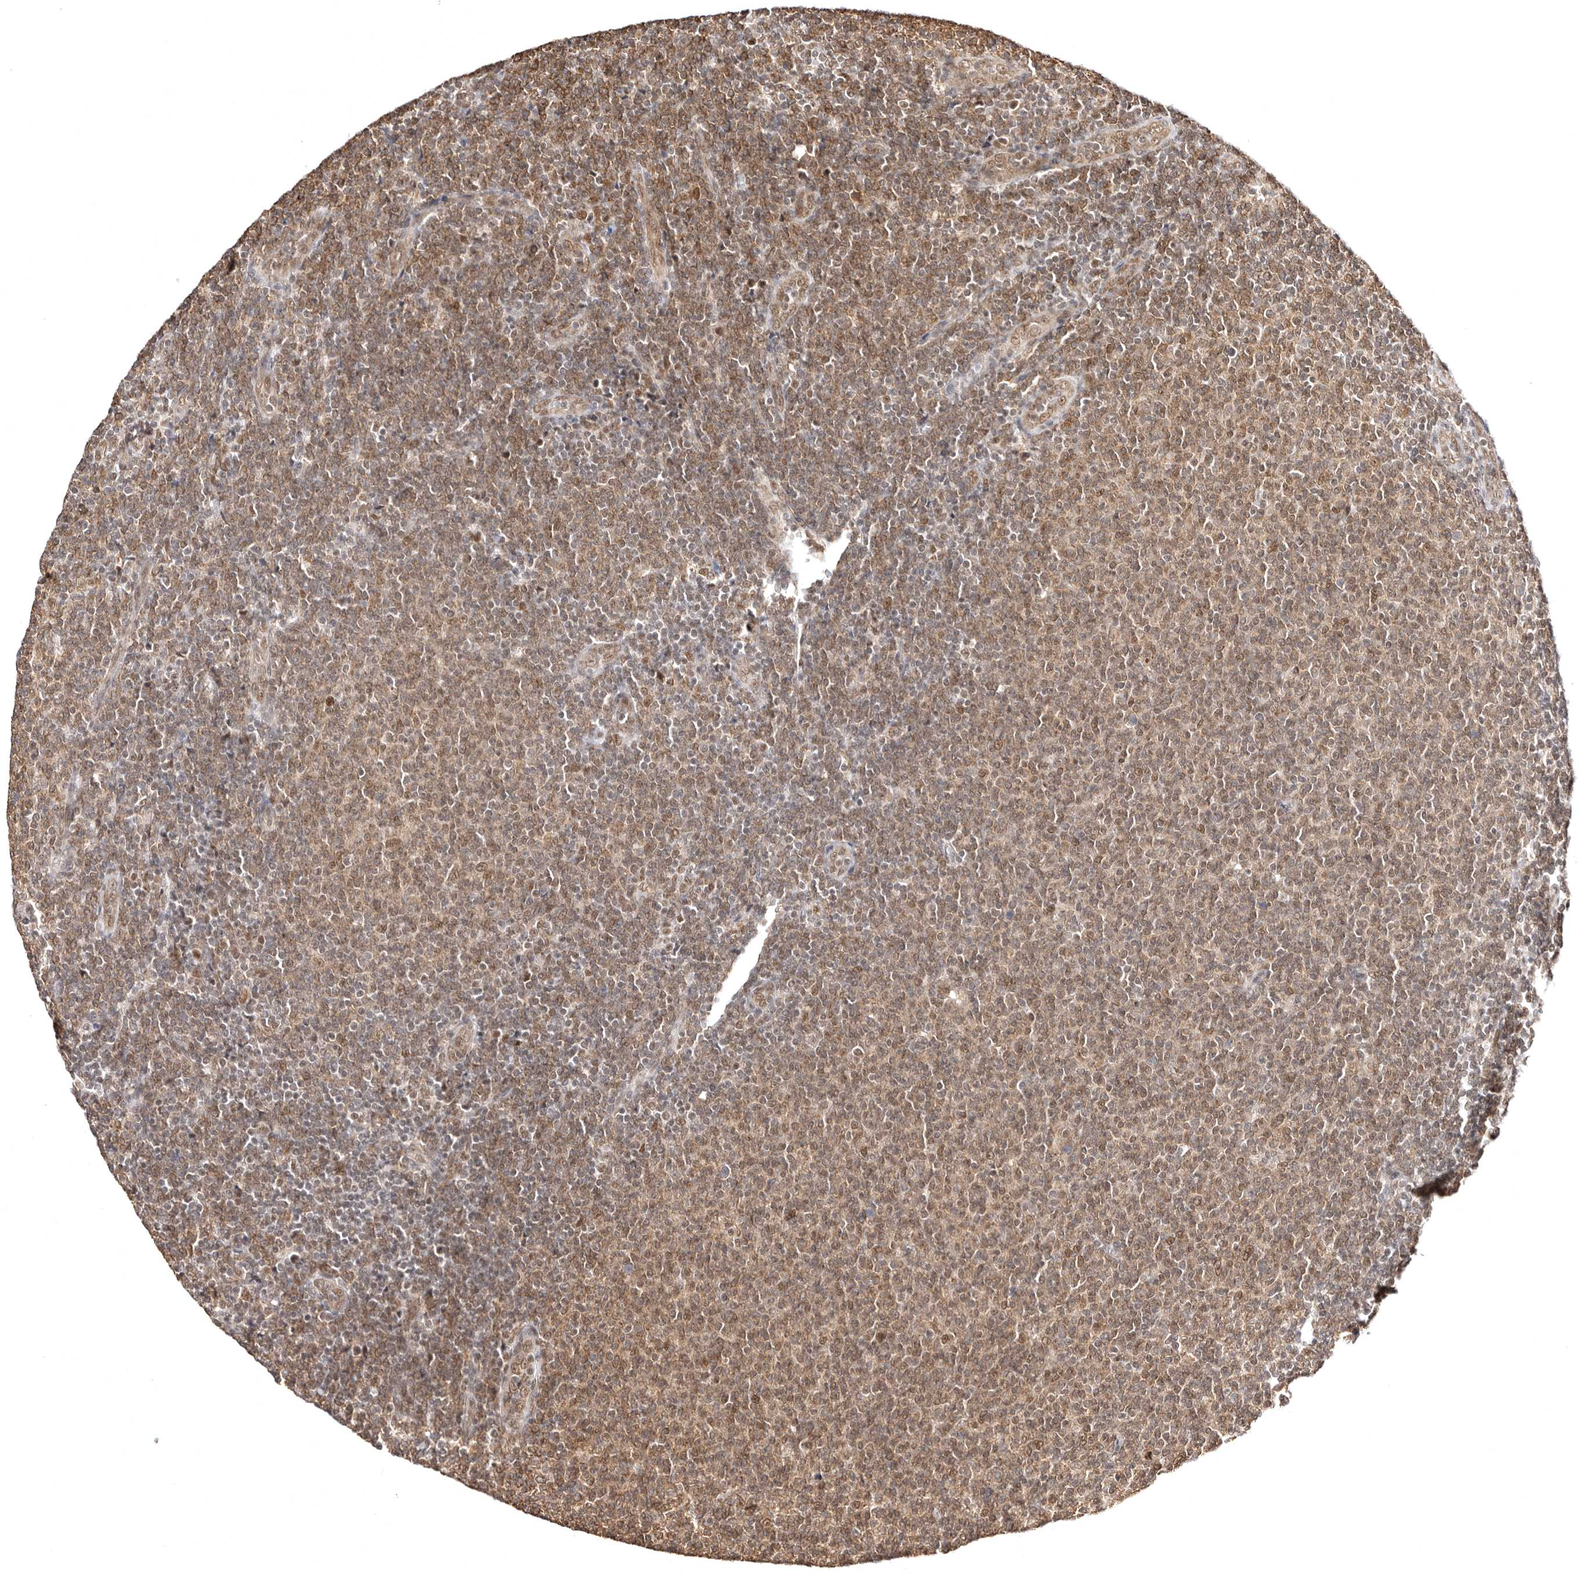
{"staining": {"intensity": "moderate", "quantity": ">75%", "location": "cytoplasmic/membranous,nuclear"}, "tissue": "lymphoma", "cell_type": "Tumor cells", "image_type": "cancer", "snomed": [{"axis": "morphology", "description": "Malignant lymphoma, non-Hodgkin's type, Low grade"}, {"axis": "topography", "description": "Lymph node"}], "caption": "Lymphoma was stained to show a protein in brown. There is medium levels of moderate cytoplasmic/membranous and nuclear staining in about >75% of tumor cells.", "gene": "MED8", "patient": {"sex": "male", "age": 66}}